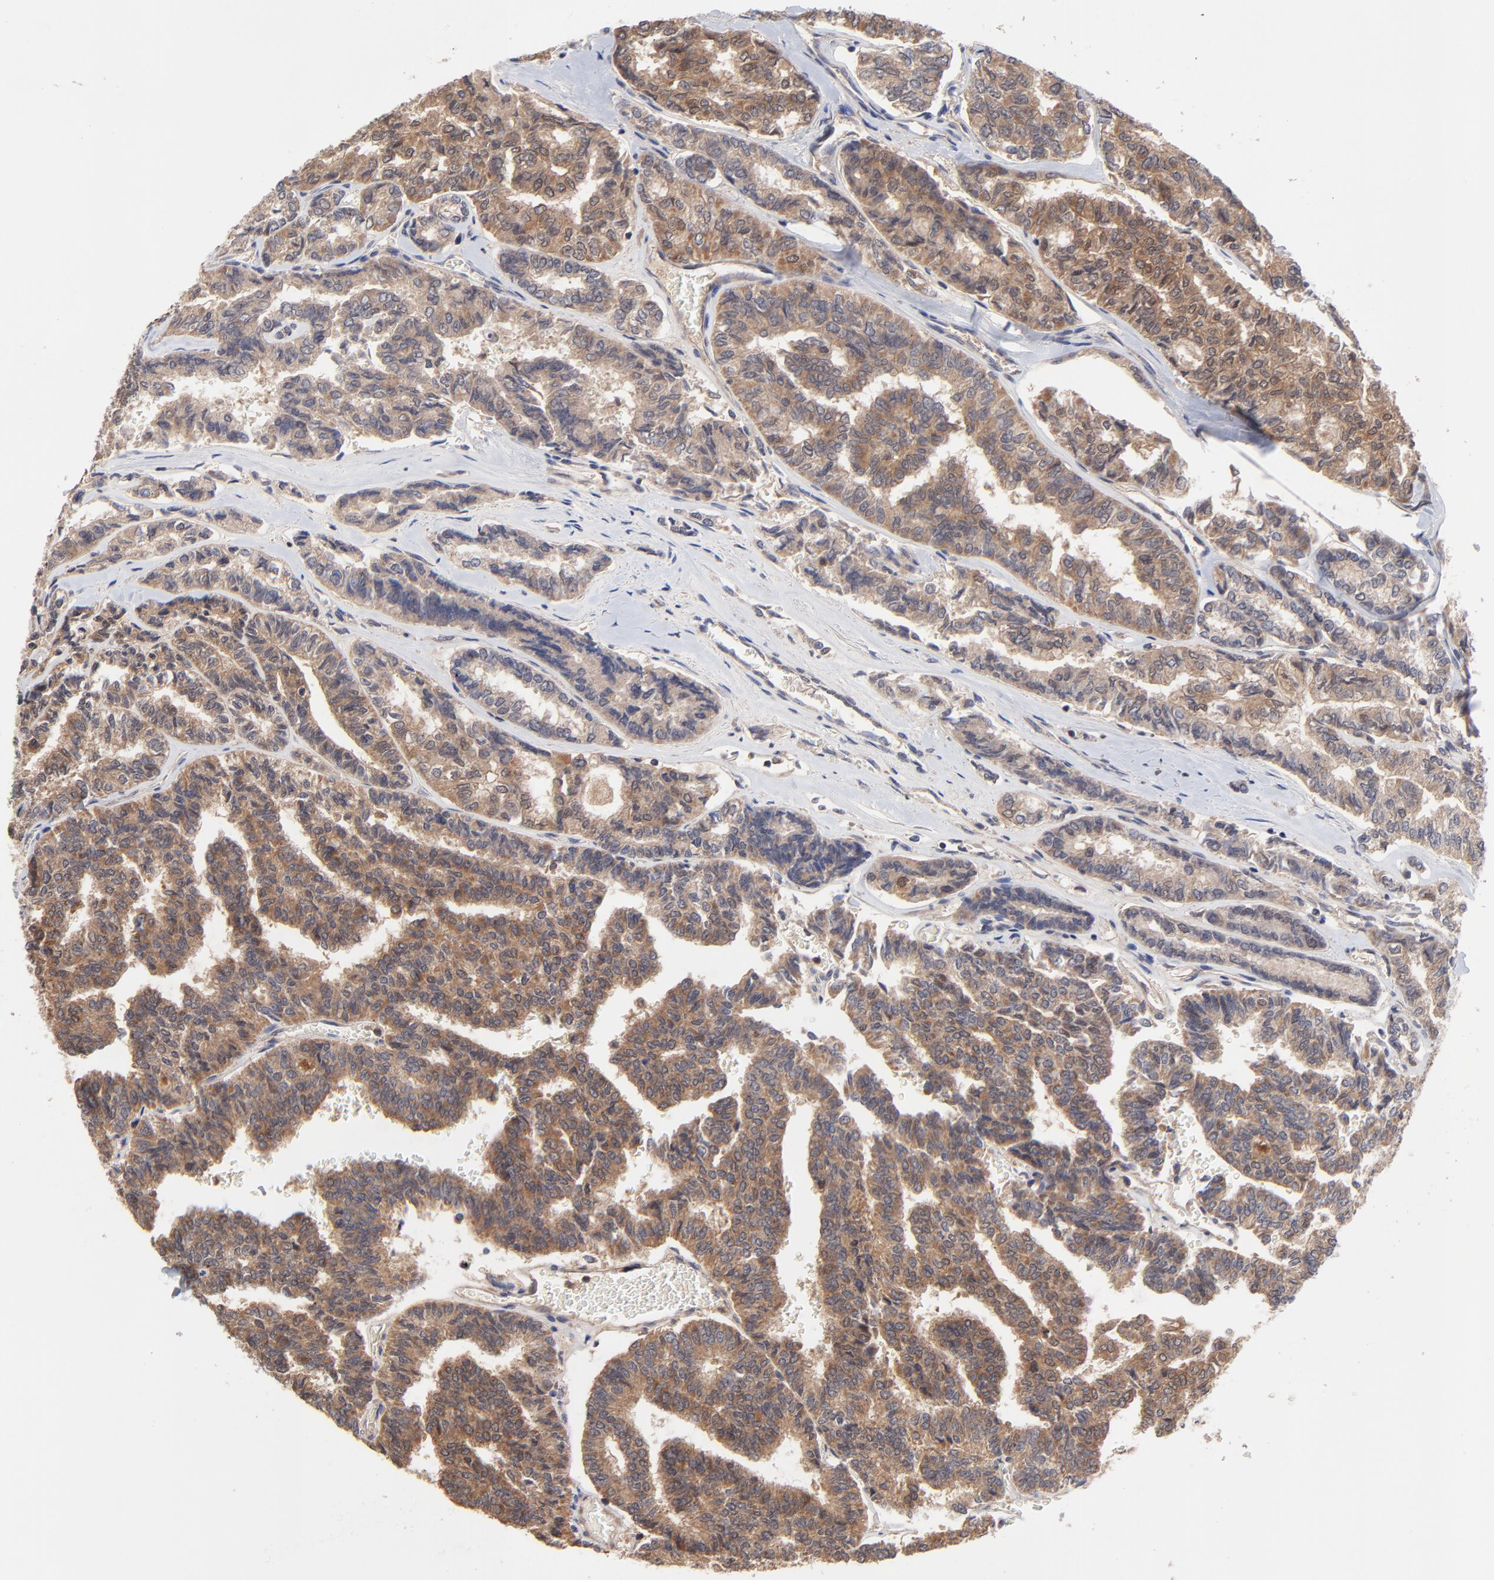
{"staining": {"intensity": "moderate", "quantity": ">75%", "location": "cytoplasmic/membranous"}, "tissue": "thyroid cancer", "cell_type": "Tumor cells", "image_type": "cancer", "snomed": [{"axis": "morphology", "description": "Papillary adenocarcinoma, NOS"}, {"axis": "topography", "description": "Thyroid gland"}], "caption": "Tumor cells demonstrate moderate cytoplasmic/membranous expression in about >75% of cells in thyroid cancer. The staining is performed using DAB brown chromogen to label protein expression. The nuclei are counter-stained blue using hematoxylin.", "gene": "PCMT1", "patient": {"sex": "female", "age": 35}}